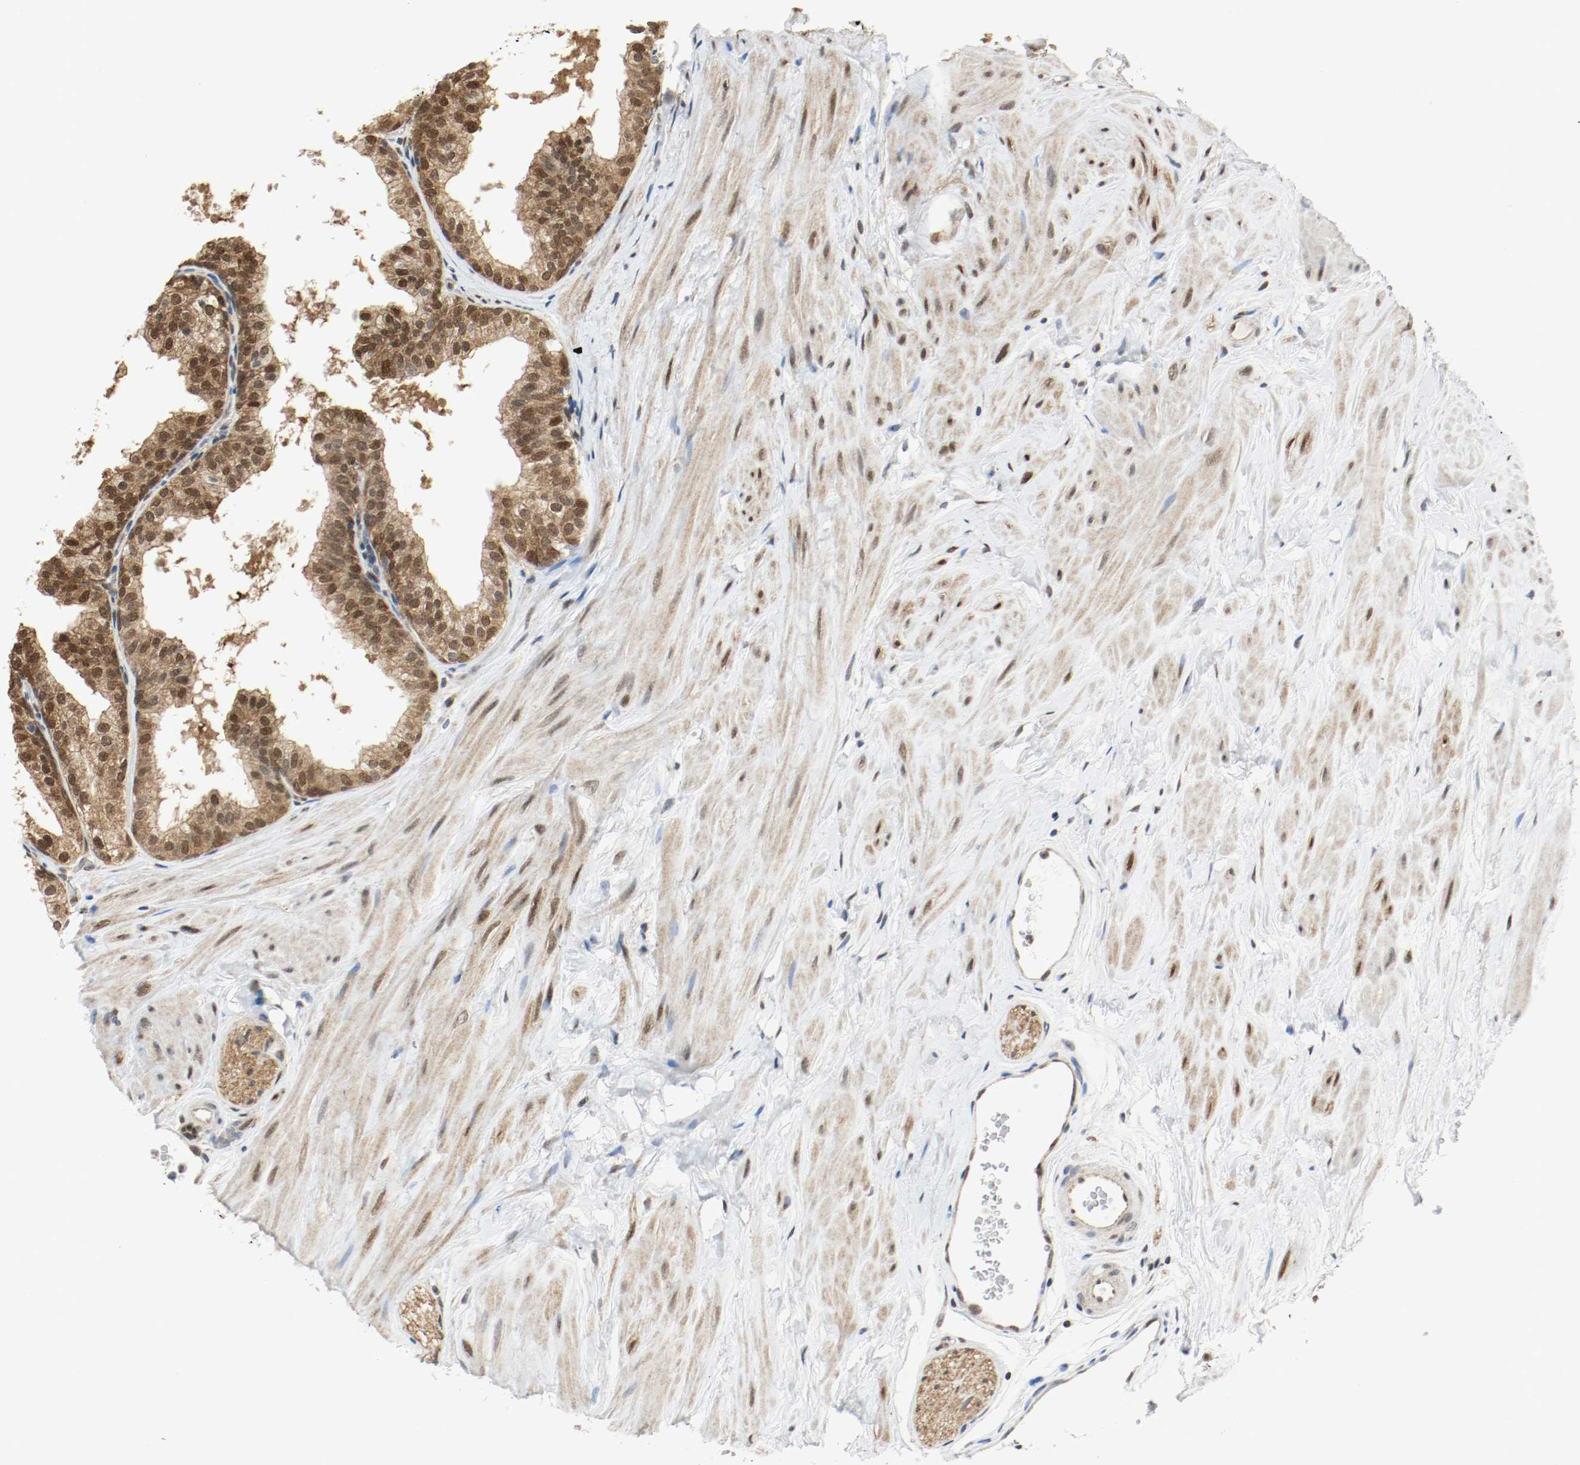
{"staining": {"intensity": "moderate", "quantity": ">75%", "location": "cytoplasmic/membranous,nuclear"}, "tissue": "prostate", "cell_type": "Glandular cells", "image_type": "normal", "snomed": [{"axis": "morphology", "description": "Normal tissue, NOS"}, {"axis": "topography", "description": "Prostate"}], "caption": "Moderate cytoplasmic/membranous,nuclear protein expression is appreciated in approximately >75% of glandular cells in prostate. The protein of interest is shown in brown color, while the nuclei are stained blue.", "gene": "PPME1", "patient": {"sex": "male", "age": 60}}